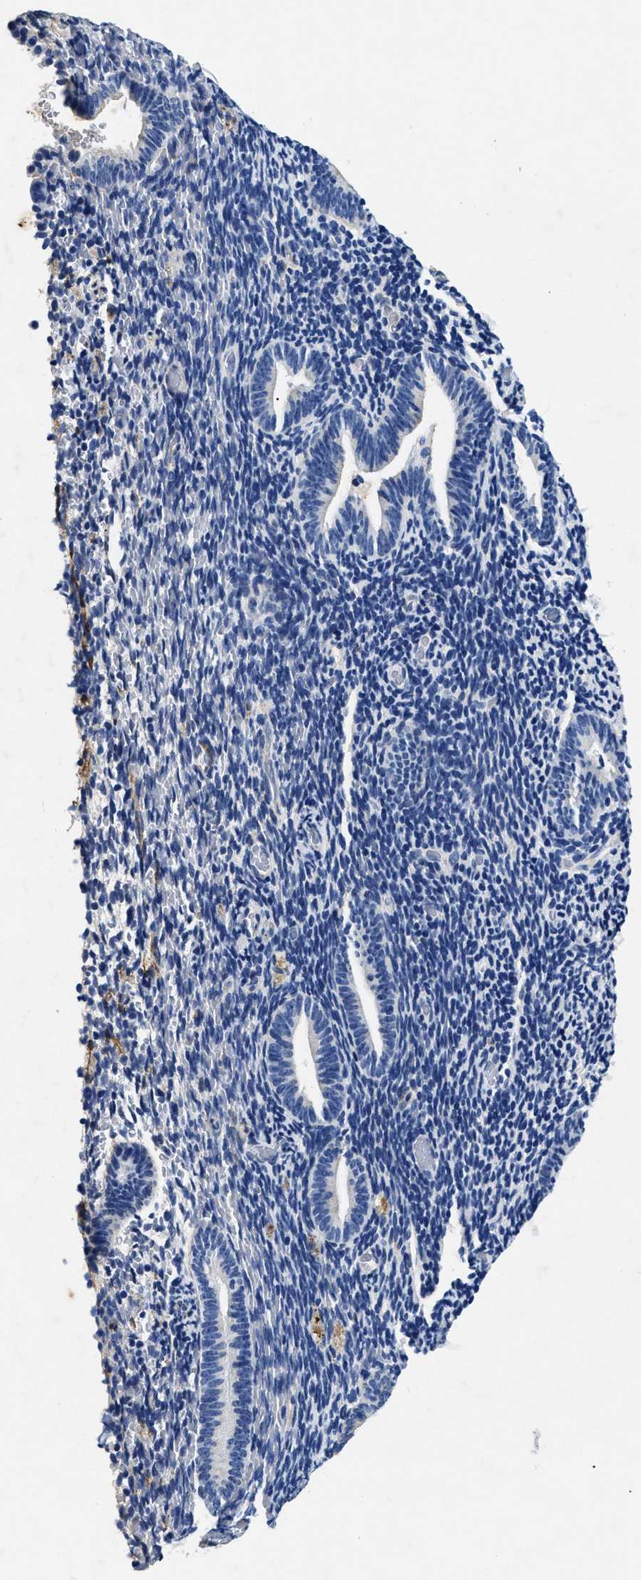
{"staining": {"intensity": "weak", "quantity": "<25%", "location": "cytoplasmic/membranous"}, "tissue": "endometrium", "cell_type": "Cells in endometrial stroma", "image_type": "normal", "snomed": [{"axis": "morphology", "description": "Normal tissue, NOS"}, {"axis": "topography", "description": "Endometrium"}], "caption": "Benign endometrium was stained to show a protein in brown. There is no significant positivity in cells in endometrial stroma. (Stains: DAB (3,3'-diaminobenzidine) immunohistochemistry with hematoxylin counter stain, Microscopy: brightfield microscopy at high magnification).", "gene": "LAMA3", "patient": {"sex": "female", "age": 51}}